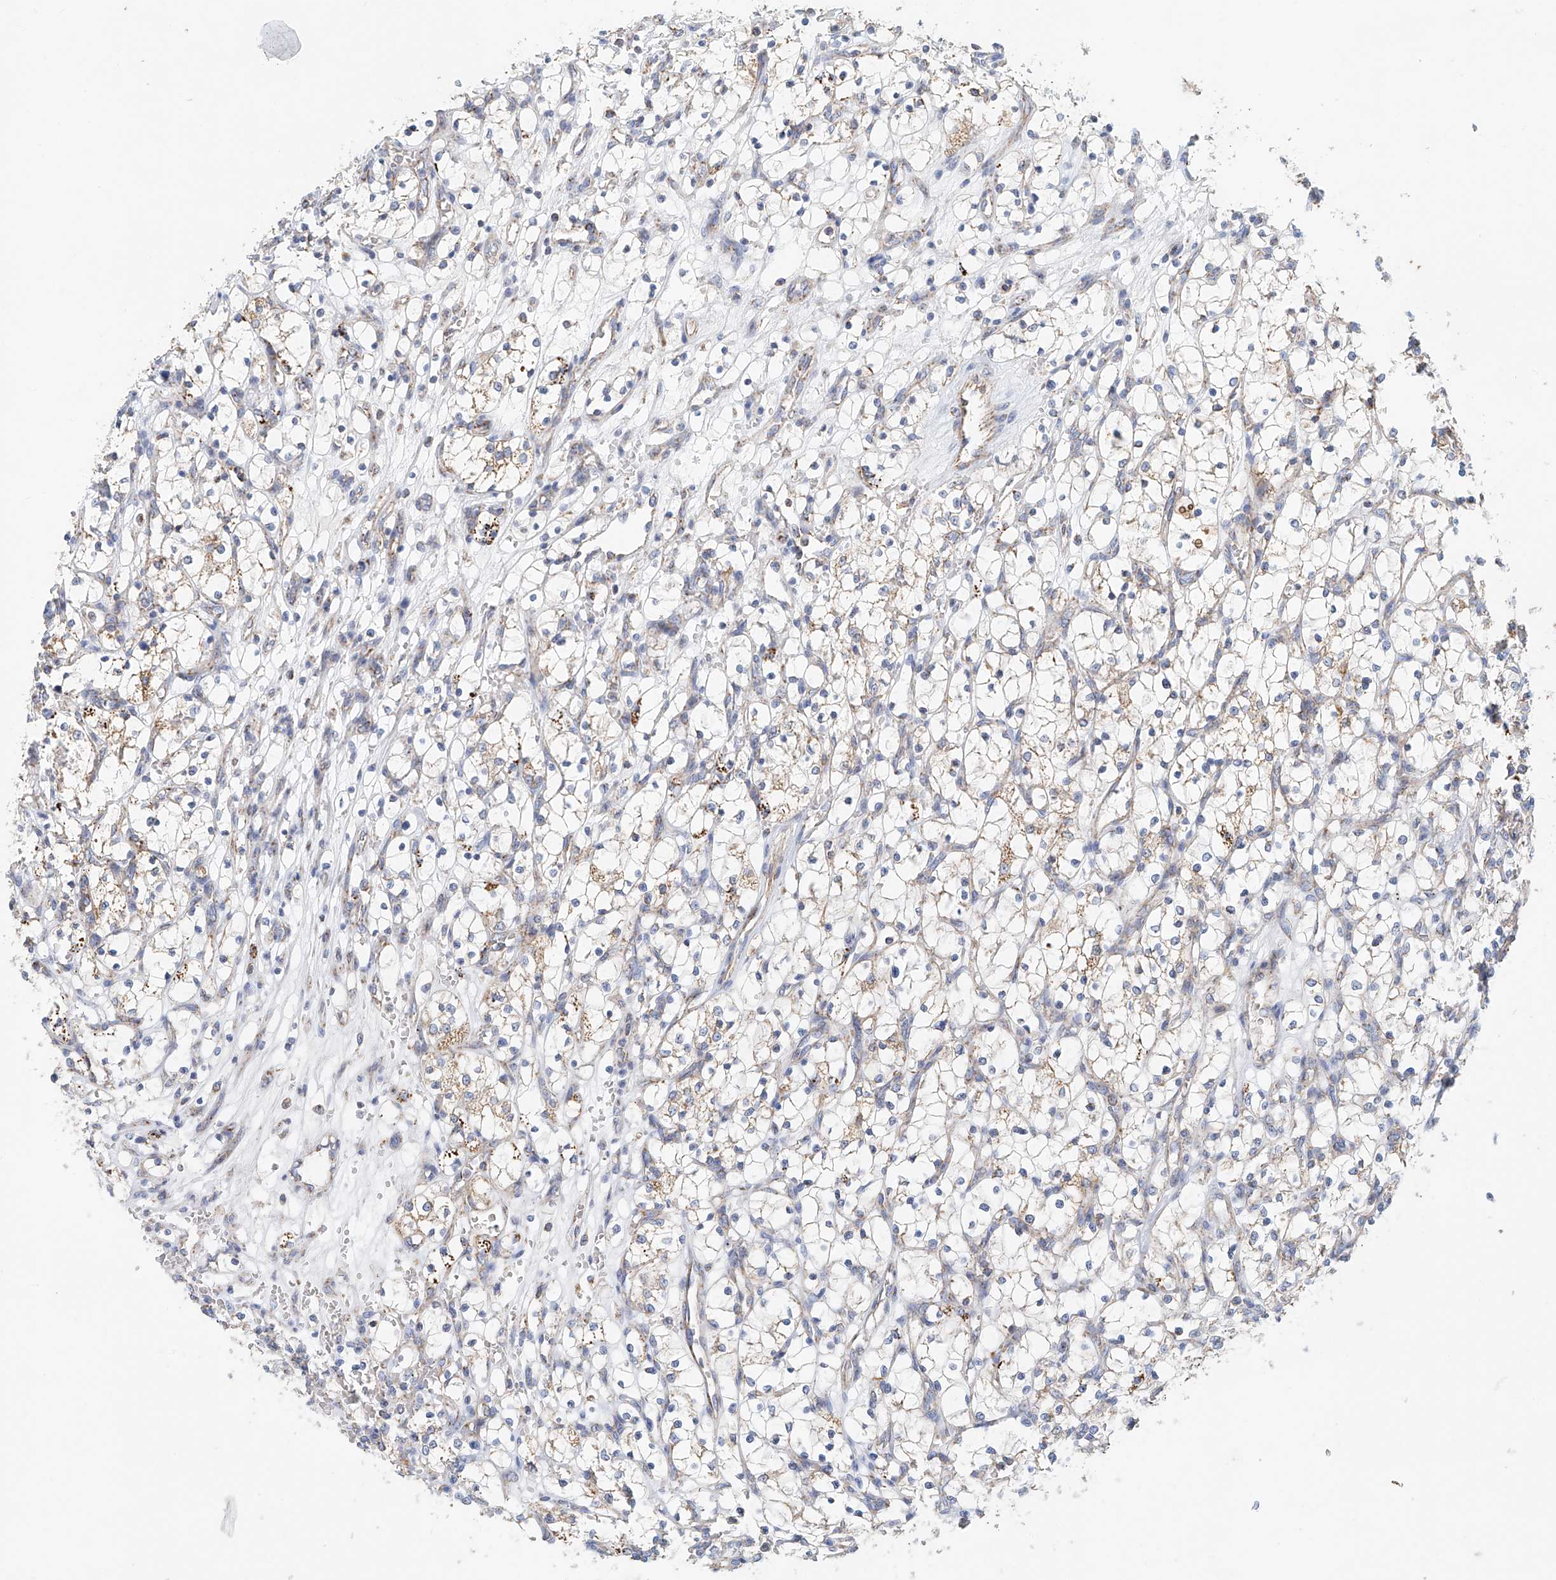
{"staining": {"intensity": "weak", "quantity": "<25%", "location": "cytoplasmic/membranous"}, "tissue": "renal cancer", "cell_type": "Tumor cells", "image_type": "cancer", "snomed": [{"axis": "morphology", "description": "Adenocarcinoma, NOS"}, {"axis": "topography", "description": "Kidney"}], "caption": "A photomicrograph of human adenocarcinoma (renal) is negative for staining in tumor cells.", "gene": "MCL1", "patient": {"sex": "female", "age": 69}}